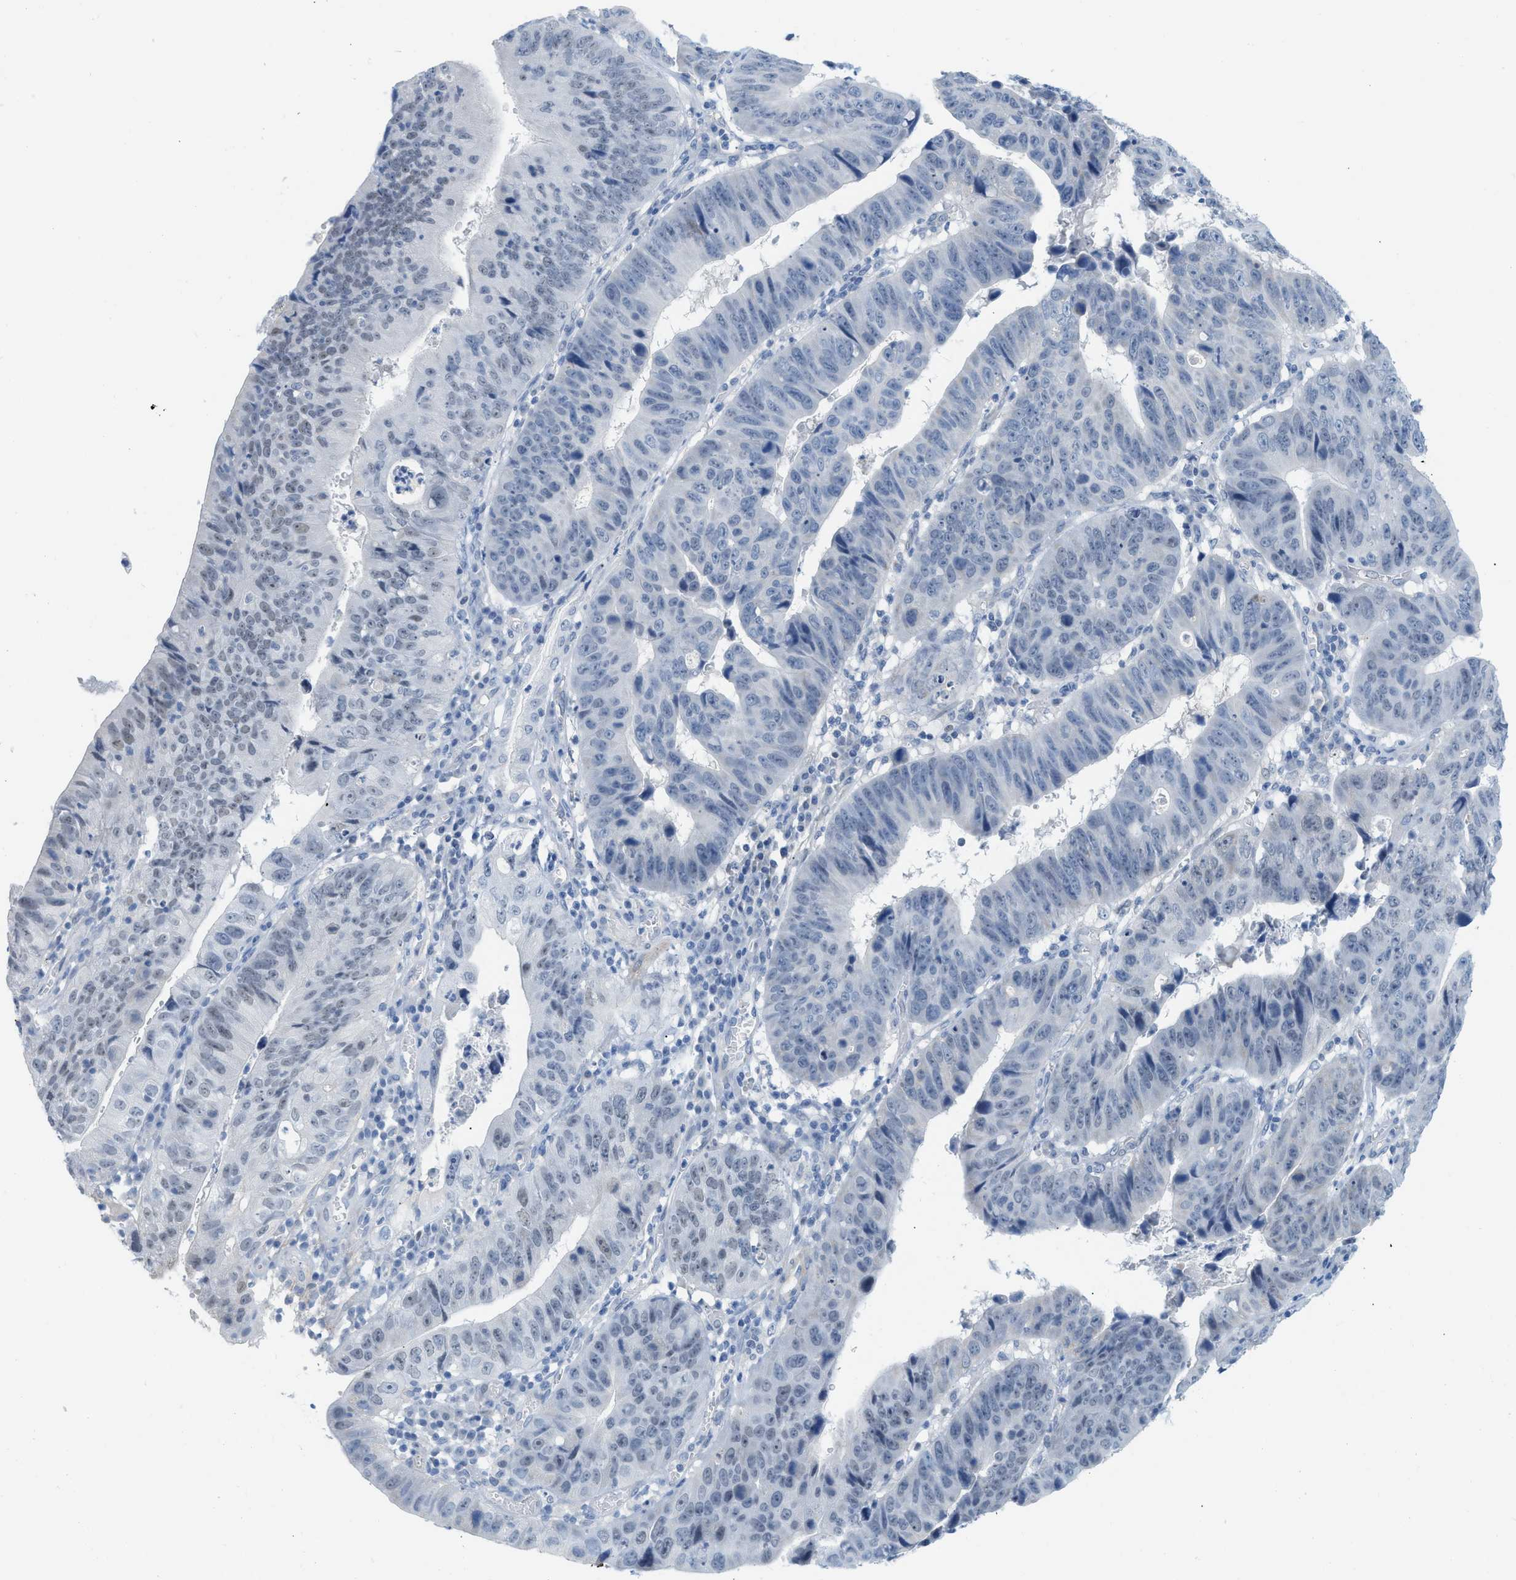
{"staining": {"intensity": "negative", "quantity": "none", "location": "none"}, "tissue": "stomach cancer", "cell_type": "Tumor cells", "image_type": "cancer", "snomed": [{"axis": "morphology", "description": "Adenocarcinoma, NOS"}, {"axis": "topography", "description": "Stomach"}], "caption": "There is no significant staining in tumor cells of adenocarcinoma (stomach).", "gene": "HLTF", "patient": {"sex": "male", "age": 59}}